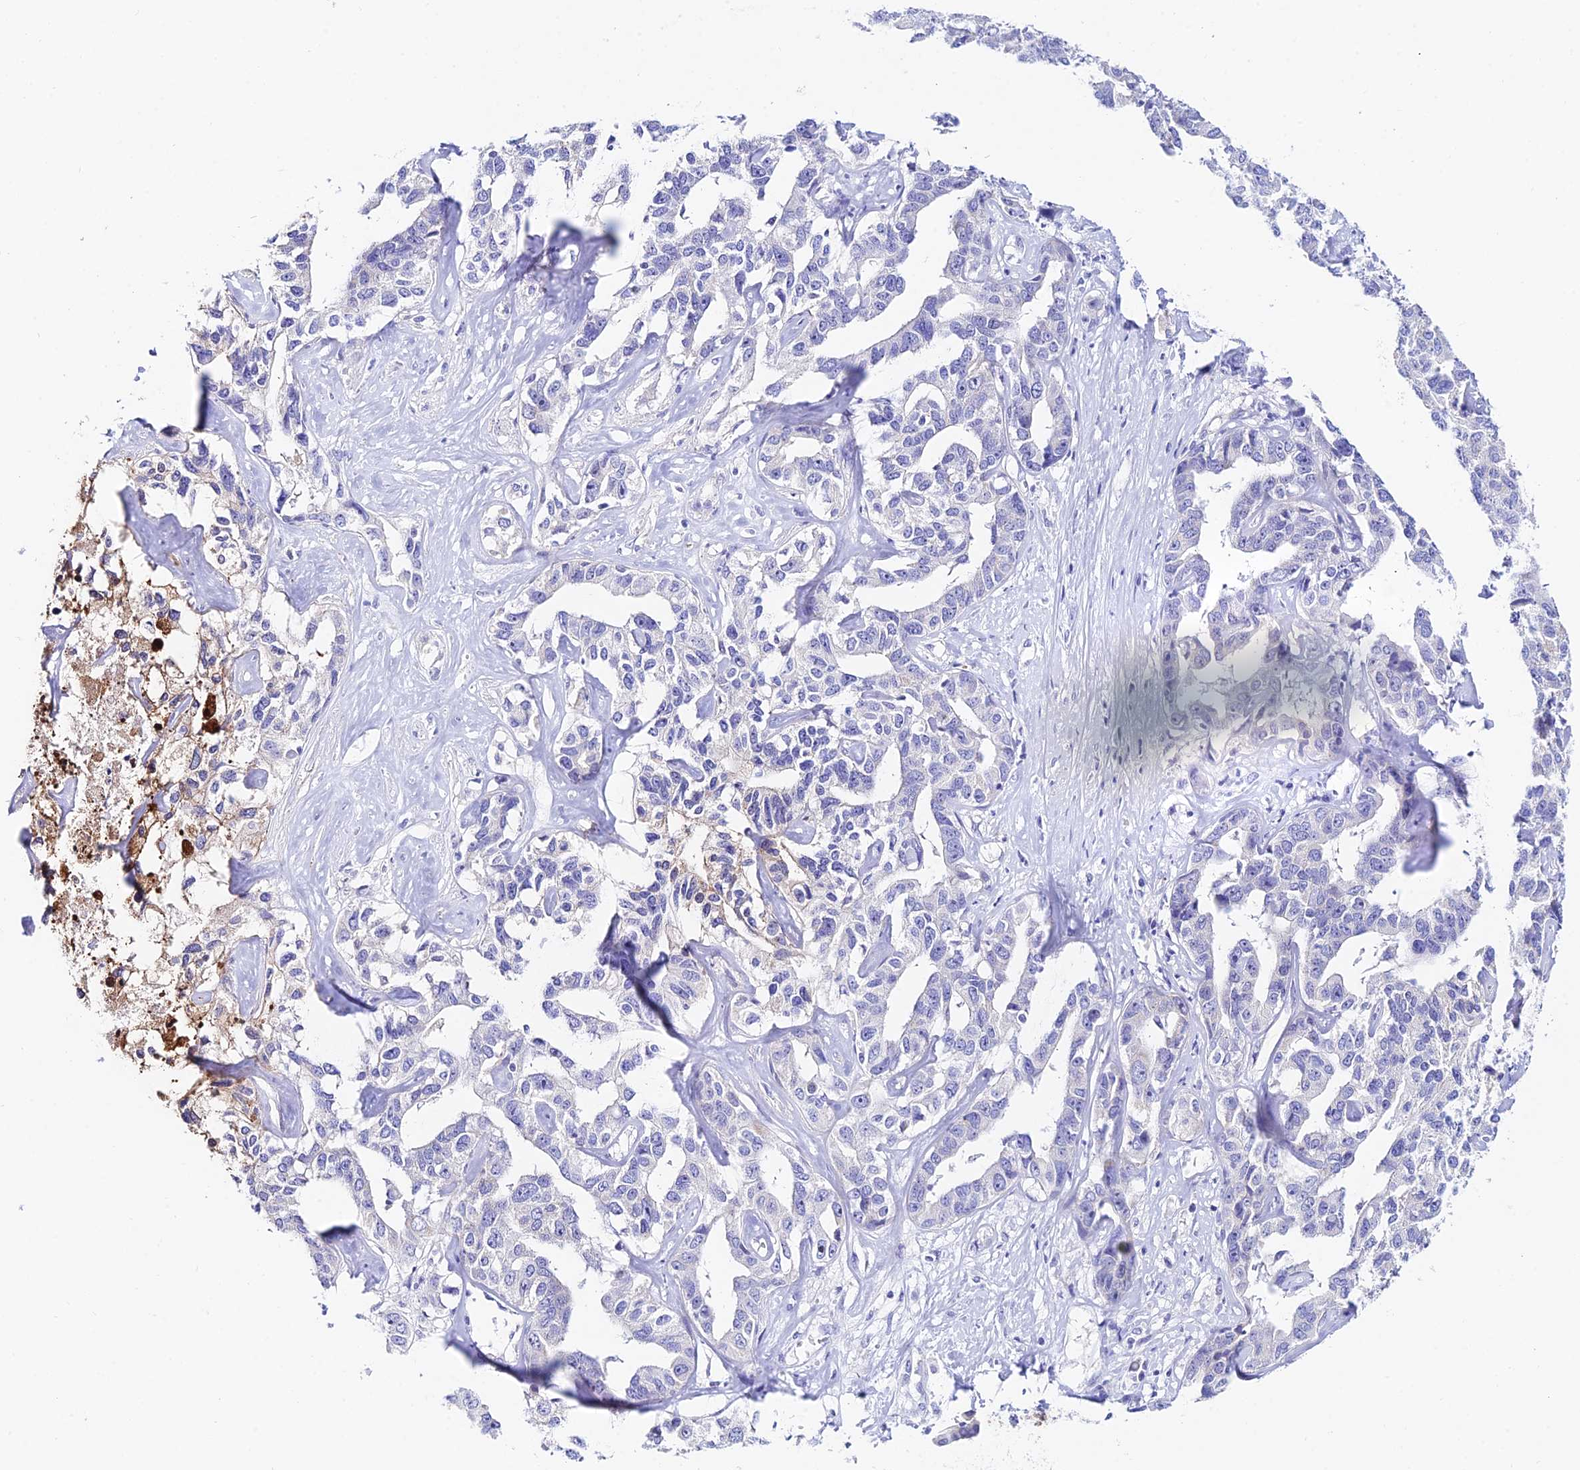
{"staining": {"intensity": "negative", "quantity": "none", "location": "none"}, "tissue": "liver cancer", "cell_type": "Tumor cells", "image_type": "cancer", "snomed": [{"axis": "morphology", "description": "Cholangiocarcinoma"}, {"axis": "topography", "description": "Liver"}], "caption": "IHC histopathology image of neoplastic tissue: human liver cholangiocarcinoma stained with DAB (3,3'-diaminobenzidine) demonstrates no significant protein staining in tumor cells. (DAB immunohistochemistry visualized using brightfield microscopy, high magnification).", "gene": "CEP41", "patient": {"sex": "male", "age": 59}}